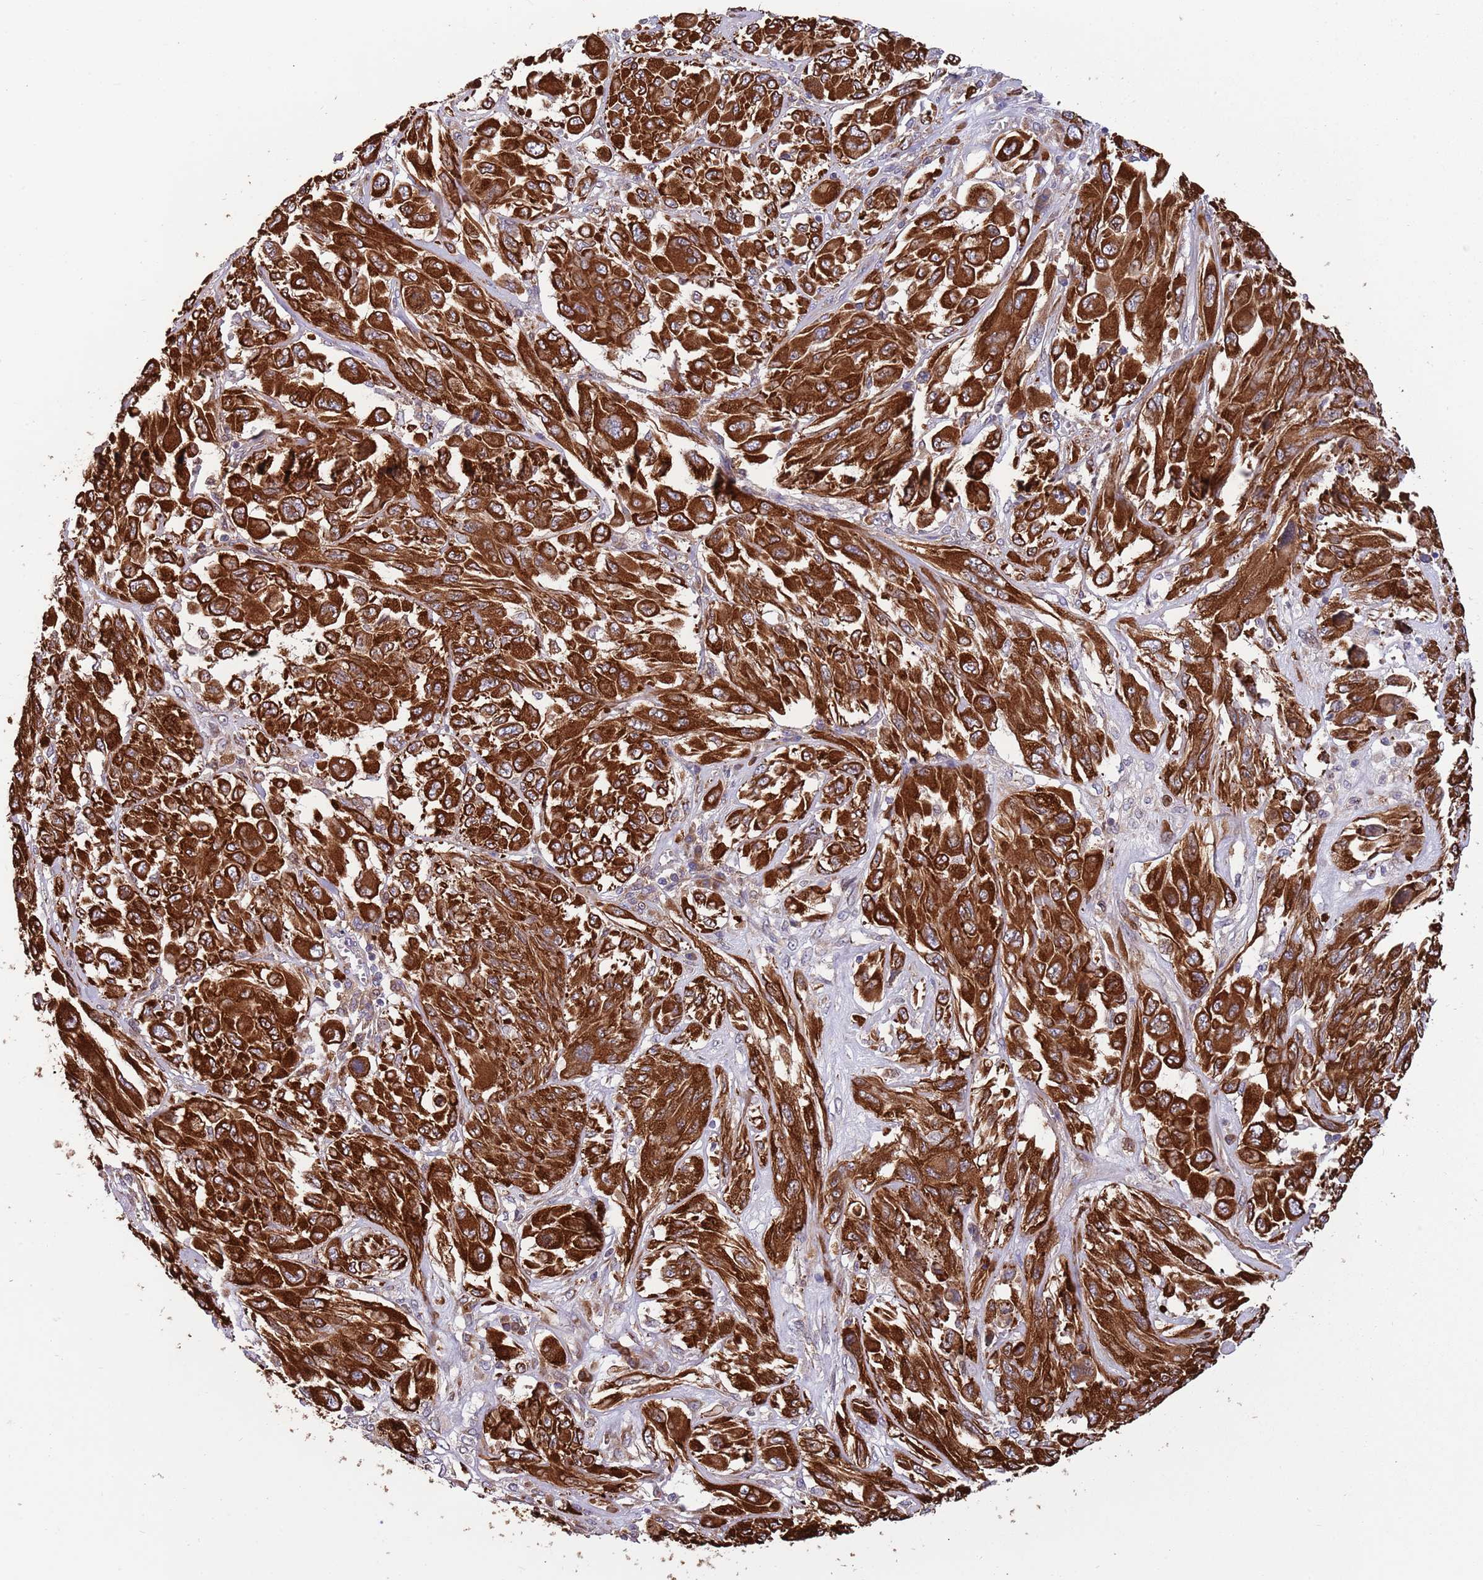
{"staining": {"intensity": "strong", "quantity": ">75%", "location": "cytoplasmic/membranous"}, "tissue": "melanoma", "cell_type": "Tumor cells", "image_type": "cancer", "snomed": [{"axis": "morphology", "description": "Malignant melanoma, NOS"}, {"axis": "topography", "description": "Skin"}], "caption": "This is a histology image of immunohistochemistry (IHC) staining of malignant melanoma, which shows strong positivity in the cytoplasmic/membranous of tumor cells.", "gene": "ARMCX6", "patient": {"sex": "female", "age": 91}}